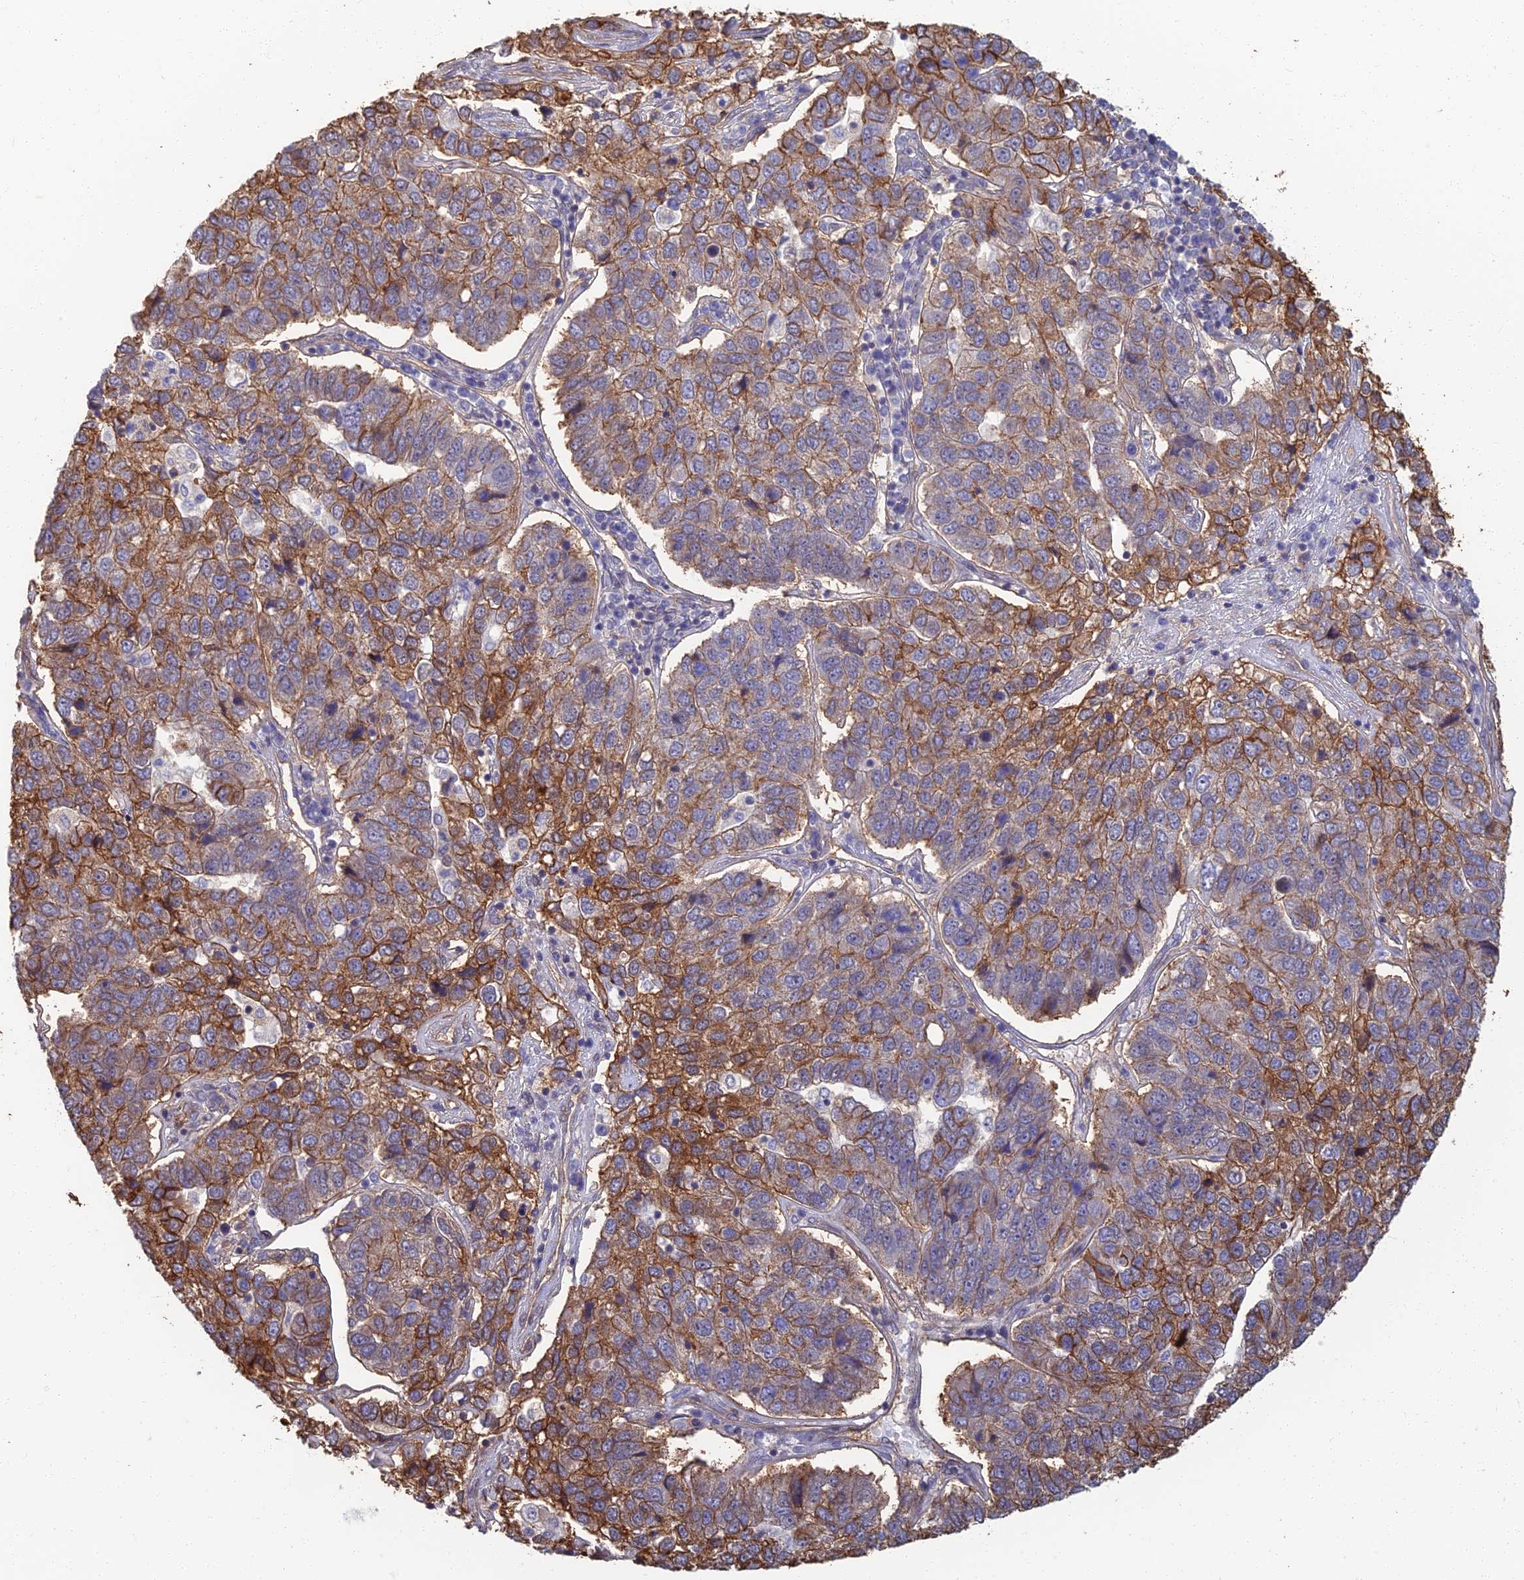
{"staining": {"intensity": "strong", "quantity": "25%-75%", "location": "cytoplasmic/membranous"}, "tissue": "pancreatic cancer", "cell_type": "Tumor cells", "image_type": "cancer", "snomed": [{"axis": "morphology", "description": "Adenocarcinoma, NOS"}, {"axis": "topography", "description": "Pancreas"}], "caption": "Immunohistochemical staining of human adenocarcinoma (pancreatic) shows strong cytoplasmic/membranous protein positivity in approximately 25%-75% of tumor cells. Using DAB (3,3'-diaminobenzidine) (brown) and hematoxylin (blue) stains, captured at high magnification using brightfield microscopy.", "gene": "LRRN3", "patient": {"sex": "female", "age": 61}}